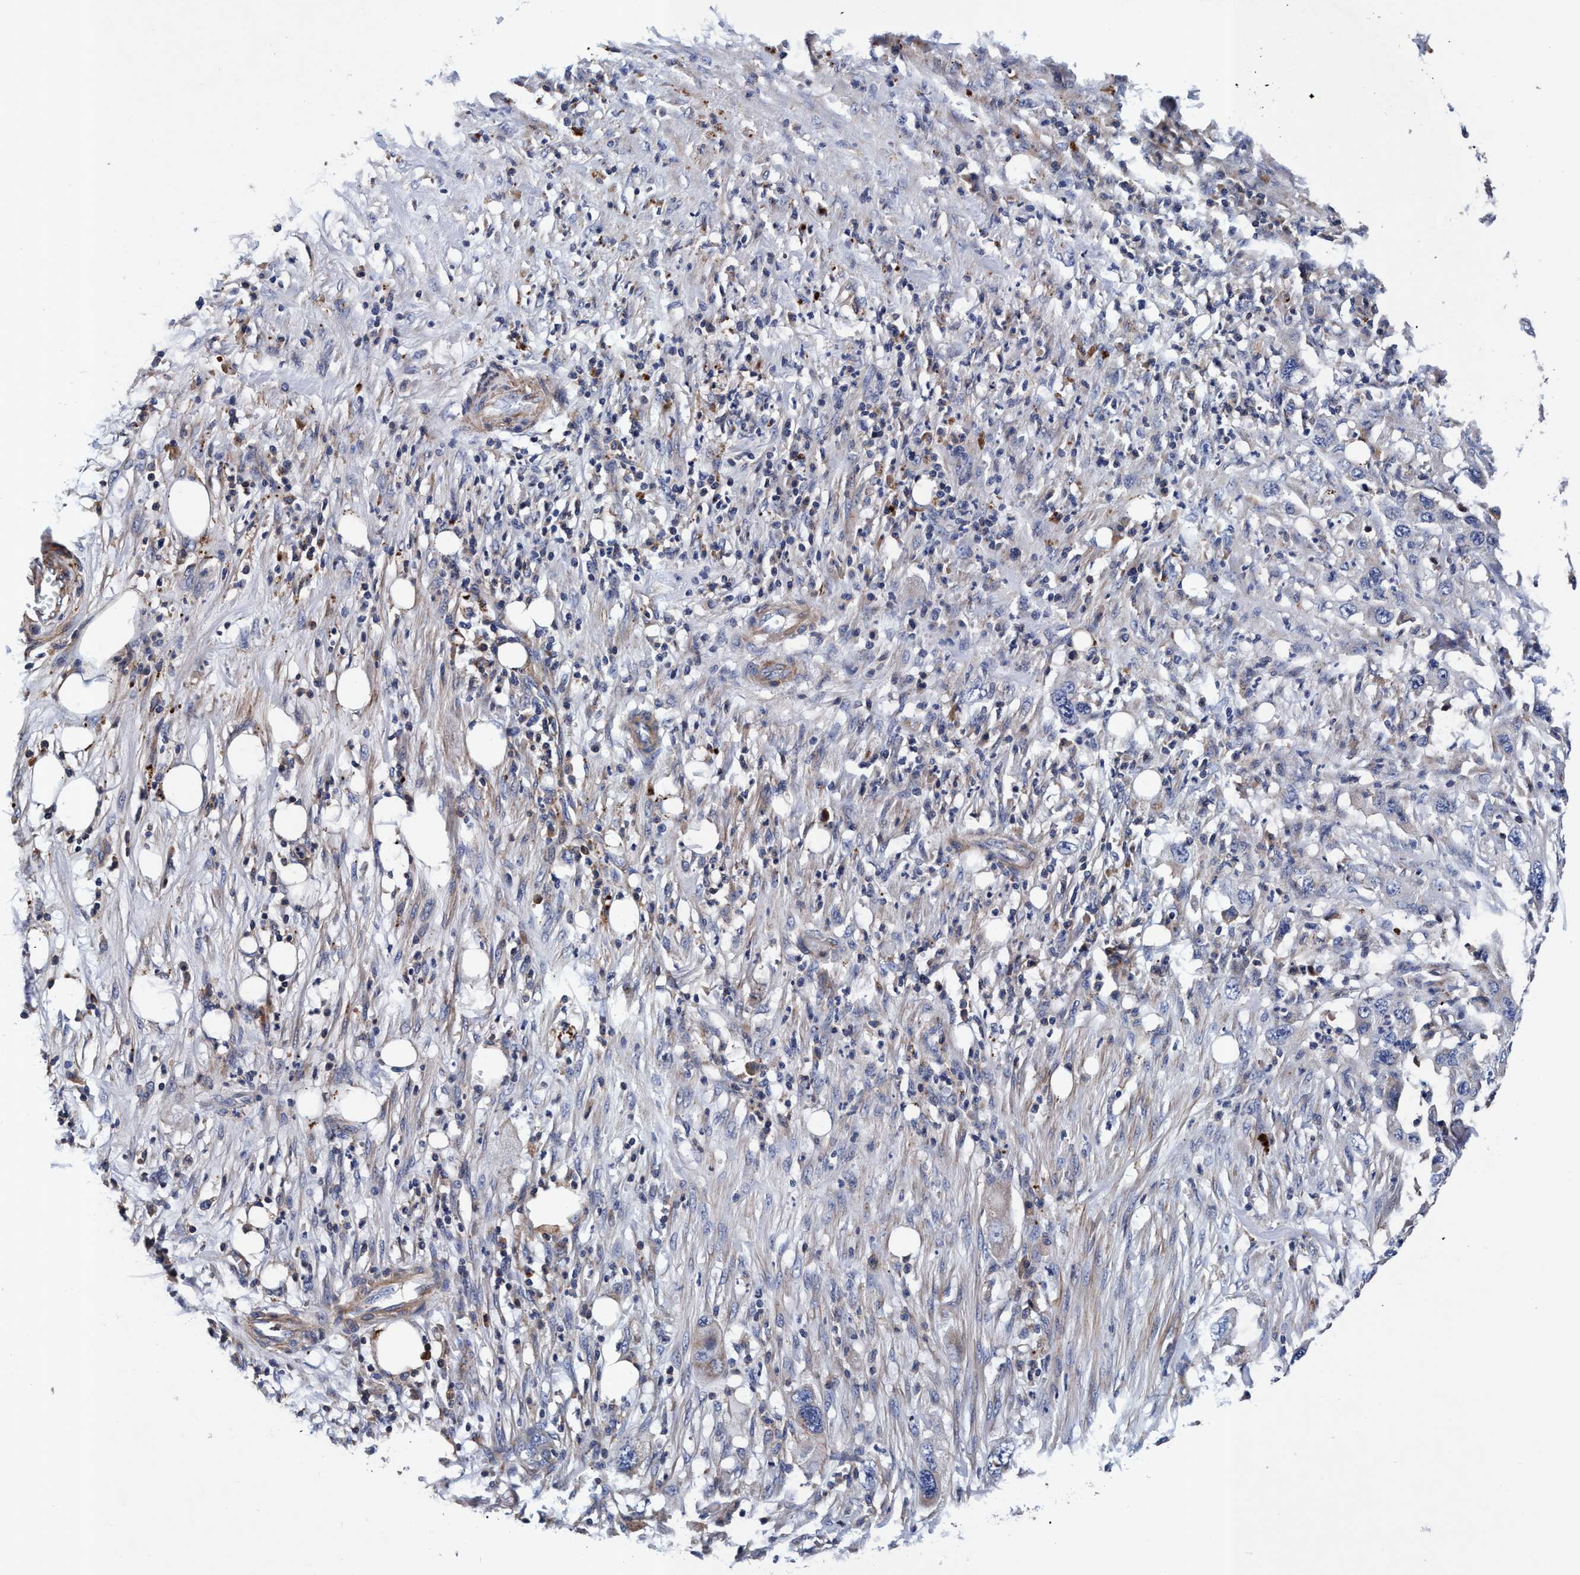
{"staining": {"intensity": "negative", "quantity": "none", "location": "none"}, "tissue": "pancreatic cancer", "cell_type": "Tumor cells", "image_type": "cancer", "snomed": [{"axis": "morphology", "description": "Adenocarcinoma, NOS"}, {"axis": "topography", "description": "Pancreas"}], "caption": "This micrograph is of pancreatic cancer stained with immunohistochemistry (IHC) to label a protein in brown with the nuclei are counter-stained blue. There is no positivity in tumor cells. (DAB immunohistochemistry with hematoxylin counter stain).", "gene": "RNF208", "patient": {"sex": "female", "age": 78}}